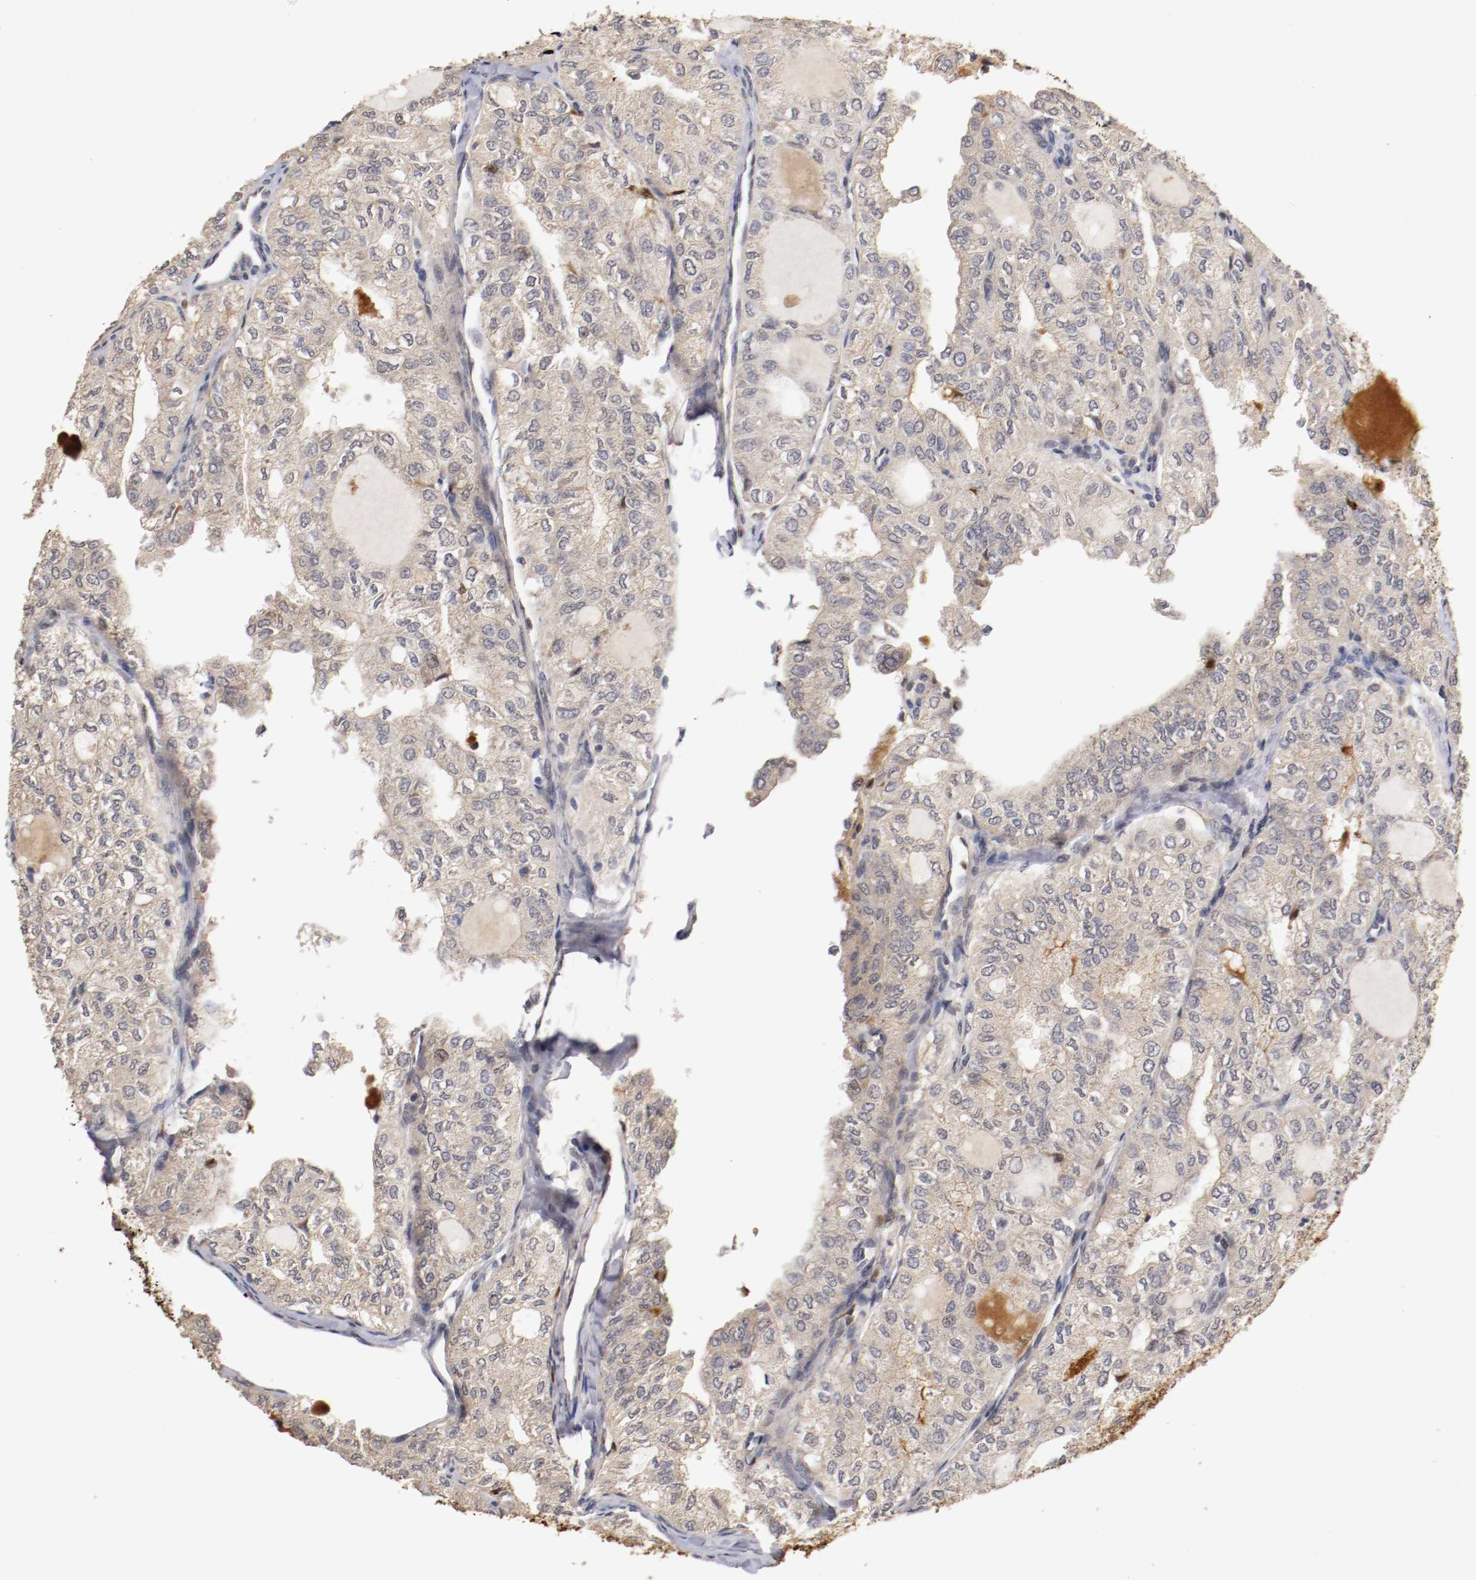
{"staining": {"intensity": "weak", "quantity": "25%-75%", "location": "cytoplasmic/membranous"}, "tissue": "thyroid cancer", "cell_type": "Tumor cells", "image_type": "cancer", "snomed": [{"axis": "morphology", "description": "Follicular adenoma carcinoma, NOS"}, {"axis": "topography", "description": "Thyroid gland"}], "caption": "Thyroid cancer stained with a brown dye shows weak cytoplasmic/membranous positive expression in approximately 25%-75% of tumor cells.", "gene": "TNFRSF1B", "patient": {"sex": "male", "age": 75}}